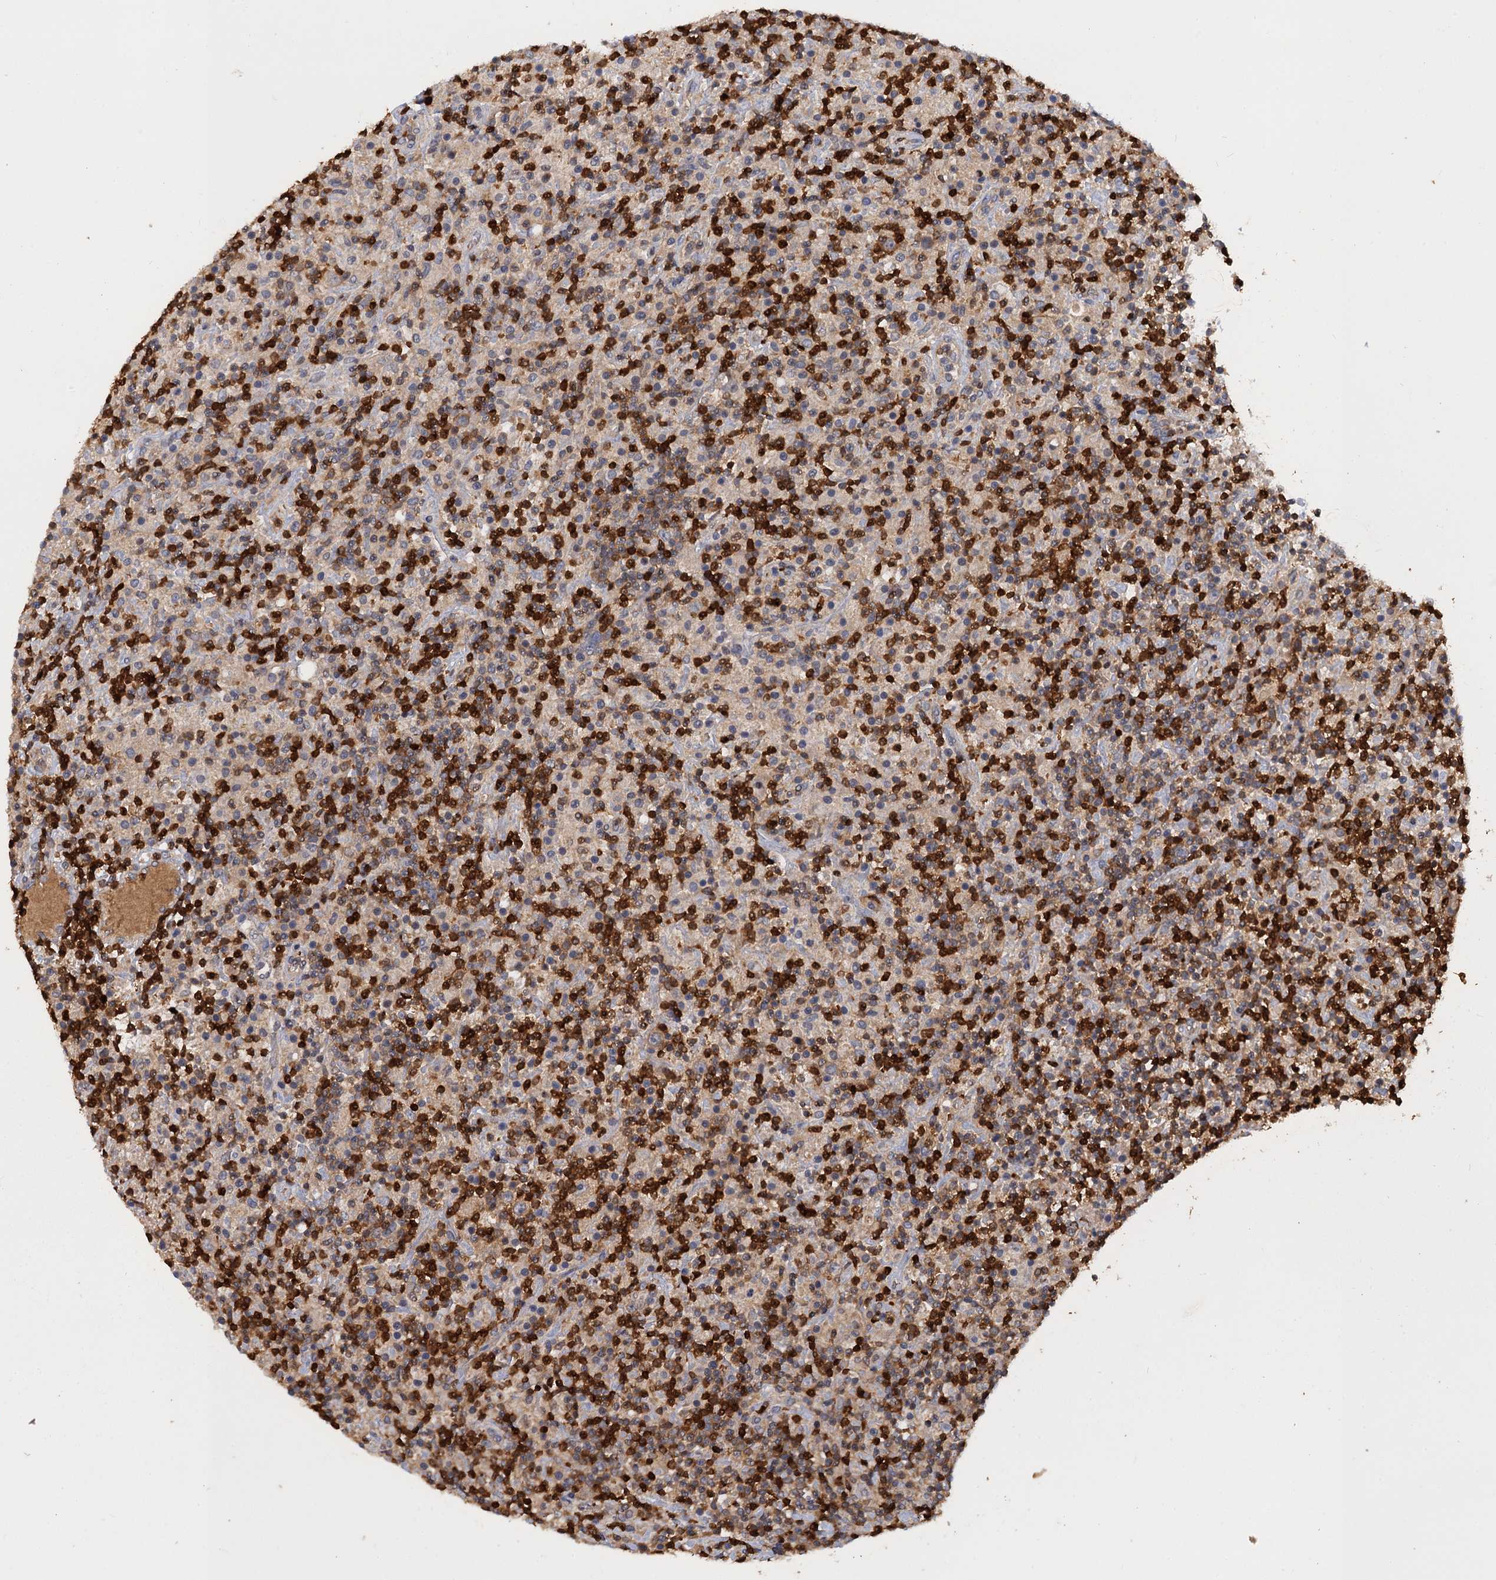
{"staining": {"intensity": "negative", "quantity": "none", "location": "none"}, "tissue": "lymphoma", "cell_type": "Tumor cells", "image_type": "cancer", "snomed": [{"axis": "morphology", "description": "Hodgkin's disease, NOS"}, {"axis": "topography", "description": "Lymph node"}], "caption": "Image shows no significant protein staining in tumor cells of Hodgkin's disease. Nuclei are stained in blue.", "gene": "DGKA", "patient": {"sex": "male", "age": 70}}